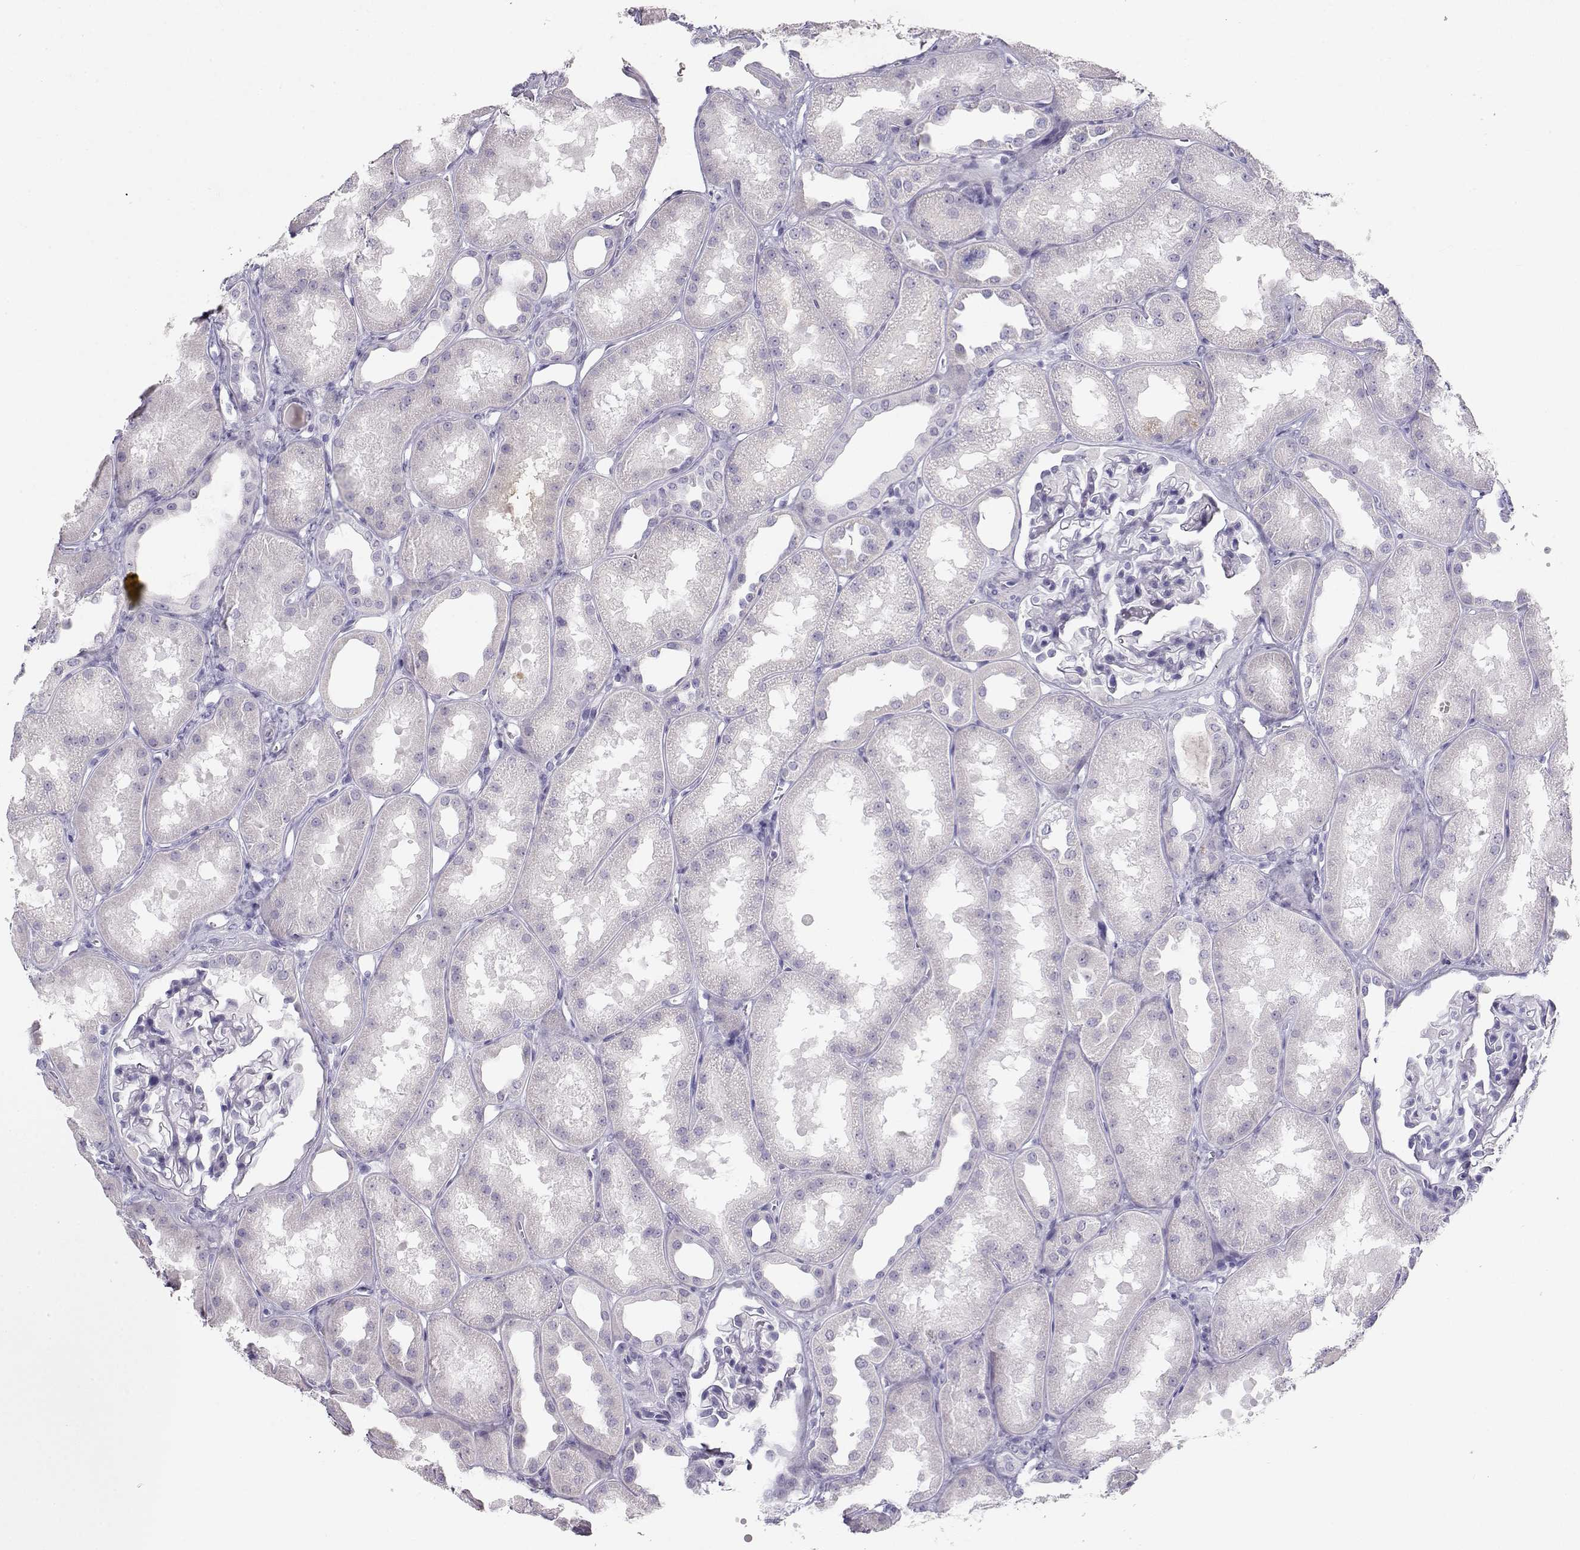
{"staining": {"intensity": "negative", "quantity": "none", "location": "none"}, "tissue": "kidney", "cell_type": "Cells in glomeruli", "image_type": "normal", "snomed": [{"axis": "morphology", "description": "Normal tissue, NOS"}, {"axis": "topography", "description": "Kidney"}], "caption": "DAB (3,3'-diaminobenzidine) immunohistochemical staining of benign human kidney reveals no significant staining in cells in glomeruli. The staining was performed using DAB (3,3'-diaminobenzidine) to visualize the protein expression in brown, while the nuclei were stained in blue with hematoxylin (Magnification: 20x).", "gene": "OPN5", "patient": {"sex": "male", "age": 61}}